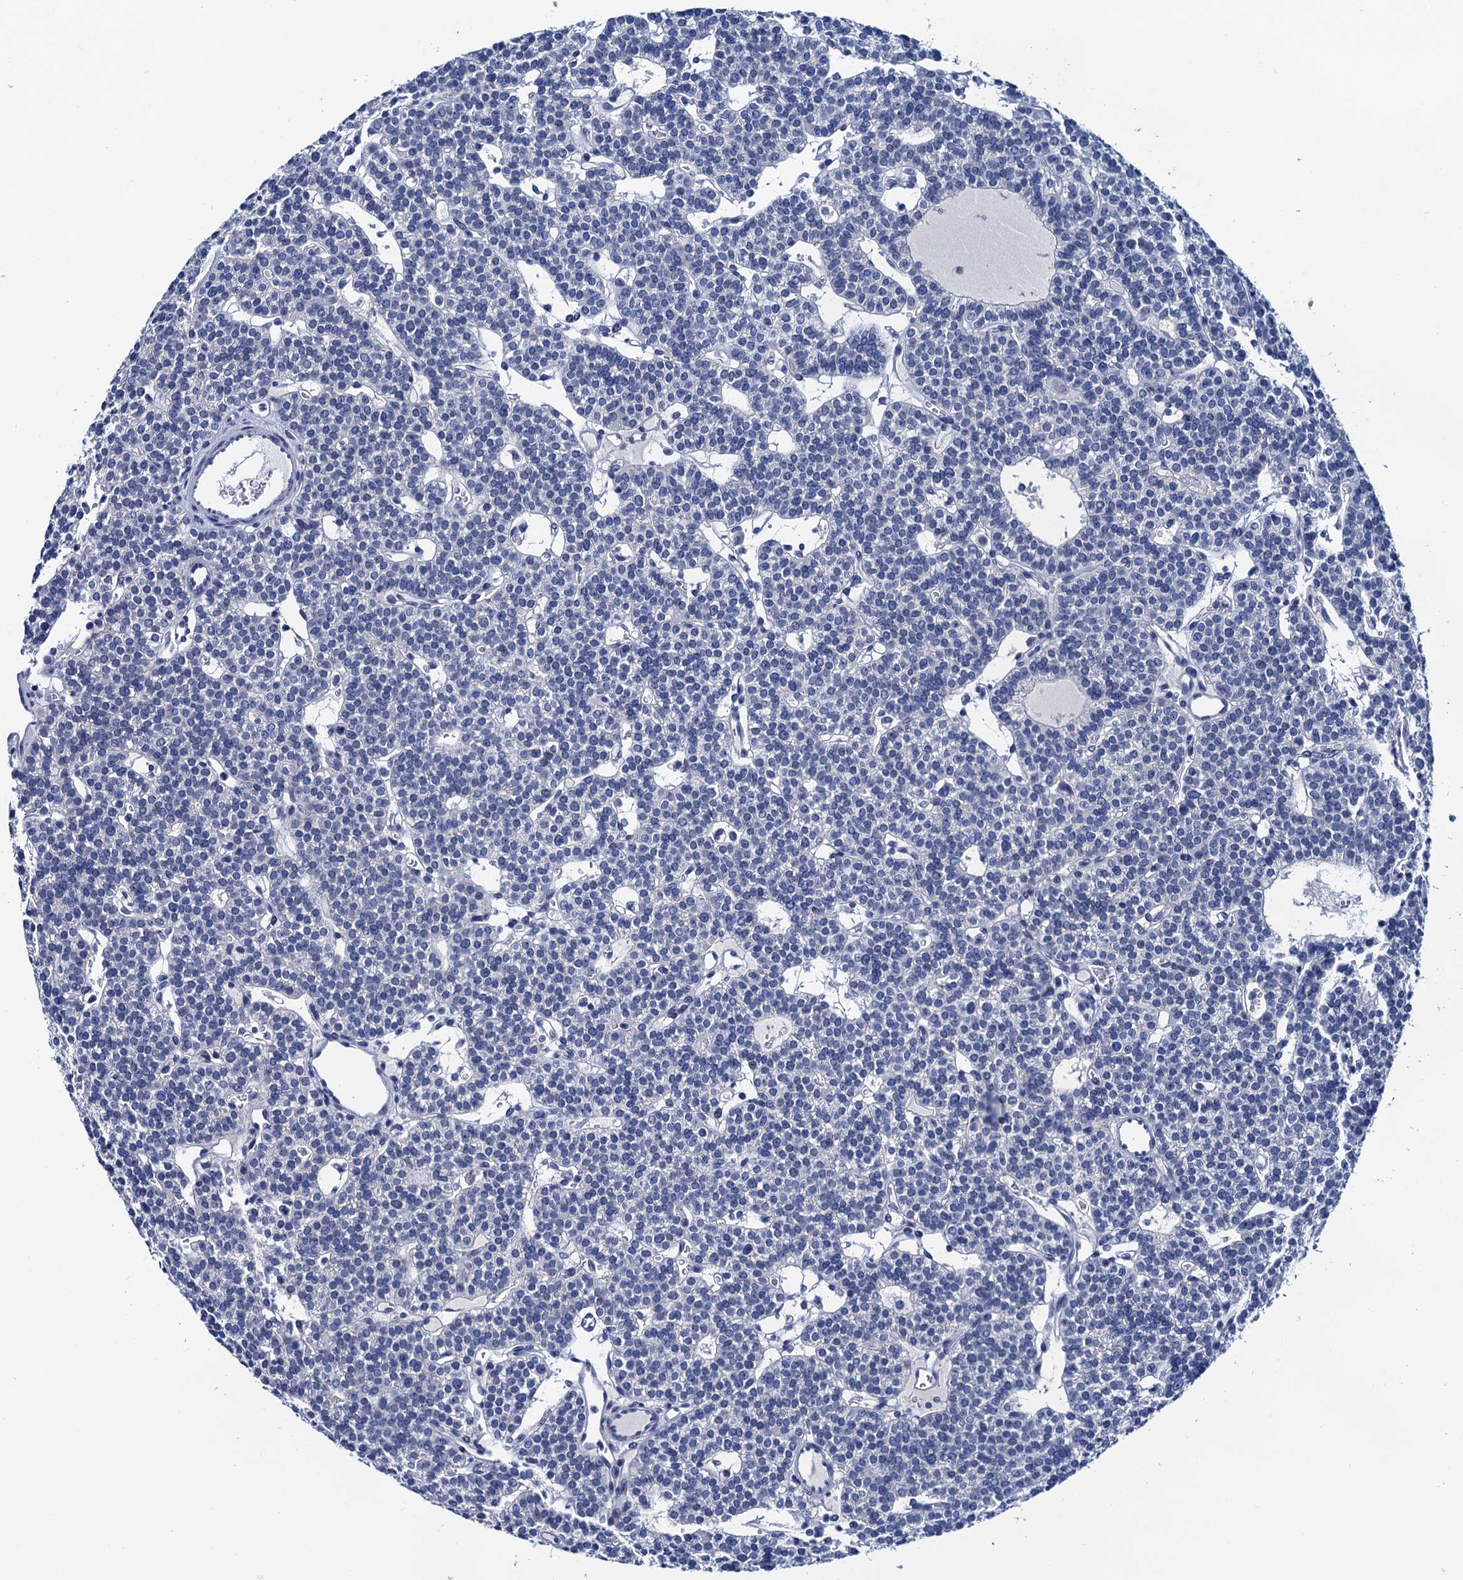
{"staining": {"intensity": "negative", "quantity": "none", "location": "none"}, "tissue": "parathyroid gland", "cell_type": "Glandular cells", "image_type": "normal", "snomed": [{"axis": "morphology", "description": "Normal tissue, NOS"}, {"axis": "topography", "description": "Parathyroid gland"}], "caption": "Immunohistochemistry (IHC) micrograph of unremarkable human parathyroid gland stained for a protein (brown), which exhibits no expression in glandular cells.", "gene": "LYPD3", "patient": {"sex": "male", "age": 83}}